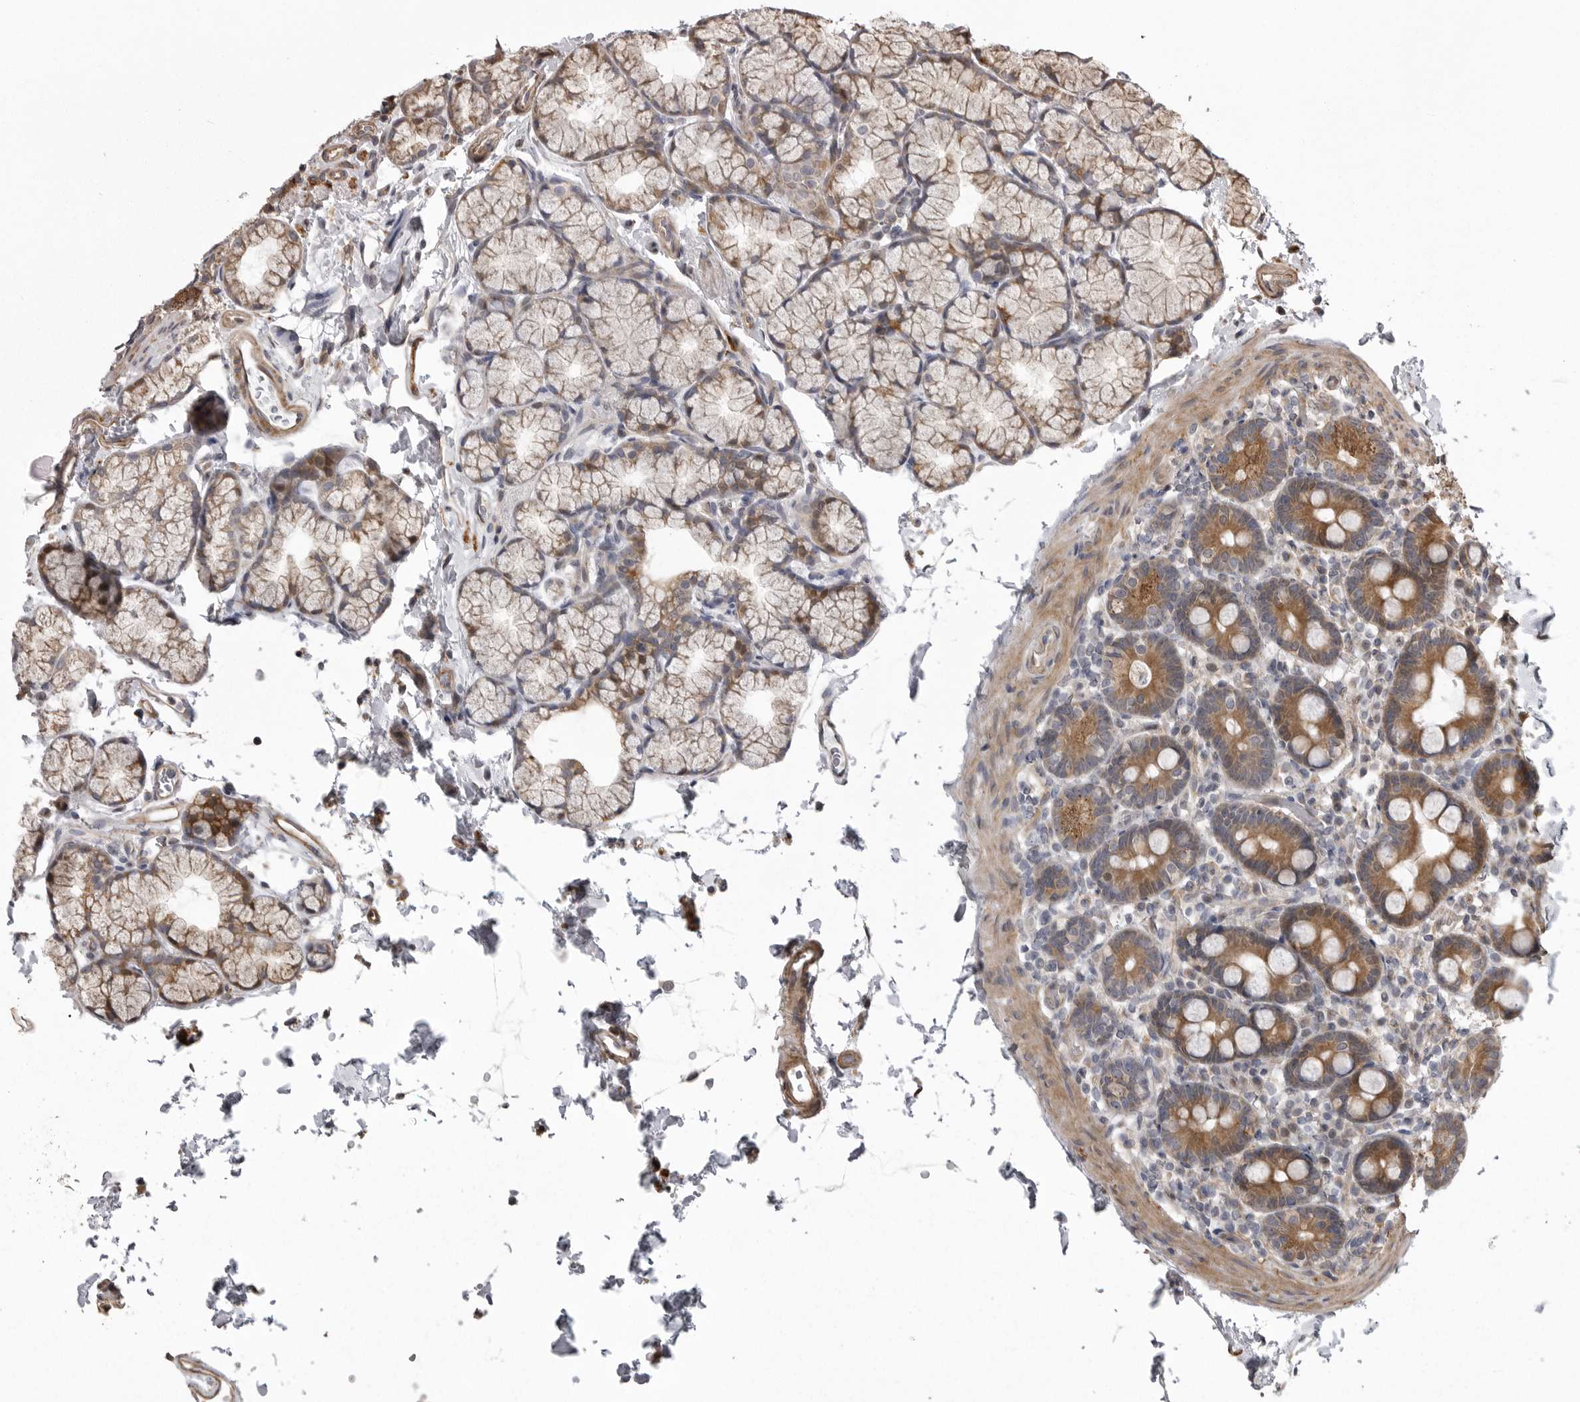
{"staining": {"intensity": "moderate", "quantity": ">75%", "location": "cytoplasmic/membranous"}, "tissue": "duodenum", "cell_type": "Glandular cells", "image_type": "normal", "snomed": [{"axis": "morphology", "description": "Normal tissue, NOS"}, {"axis": "topography", "description": "Duodenum"}], "caption": "A high-resolution photomicrograph shows immunohistochemistry staining of benign duodenum, which displays moderate cytoplasmic/membranous staining in about >75% of glandular cells. Using DAB (3,3'-diaminobenzidine) (brown) and hematoxylin (blue) stains, captured at high magnification using brightfield microscopy.", "gene": "ZNRF1", "patient": {"sex": "male", "age": 54}}